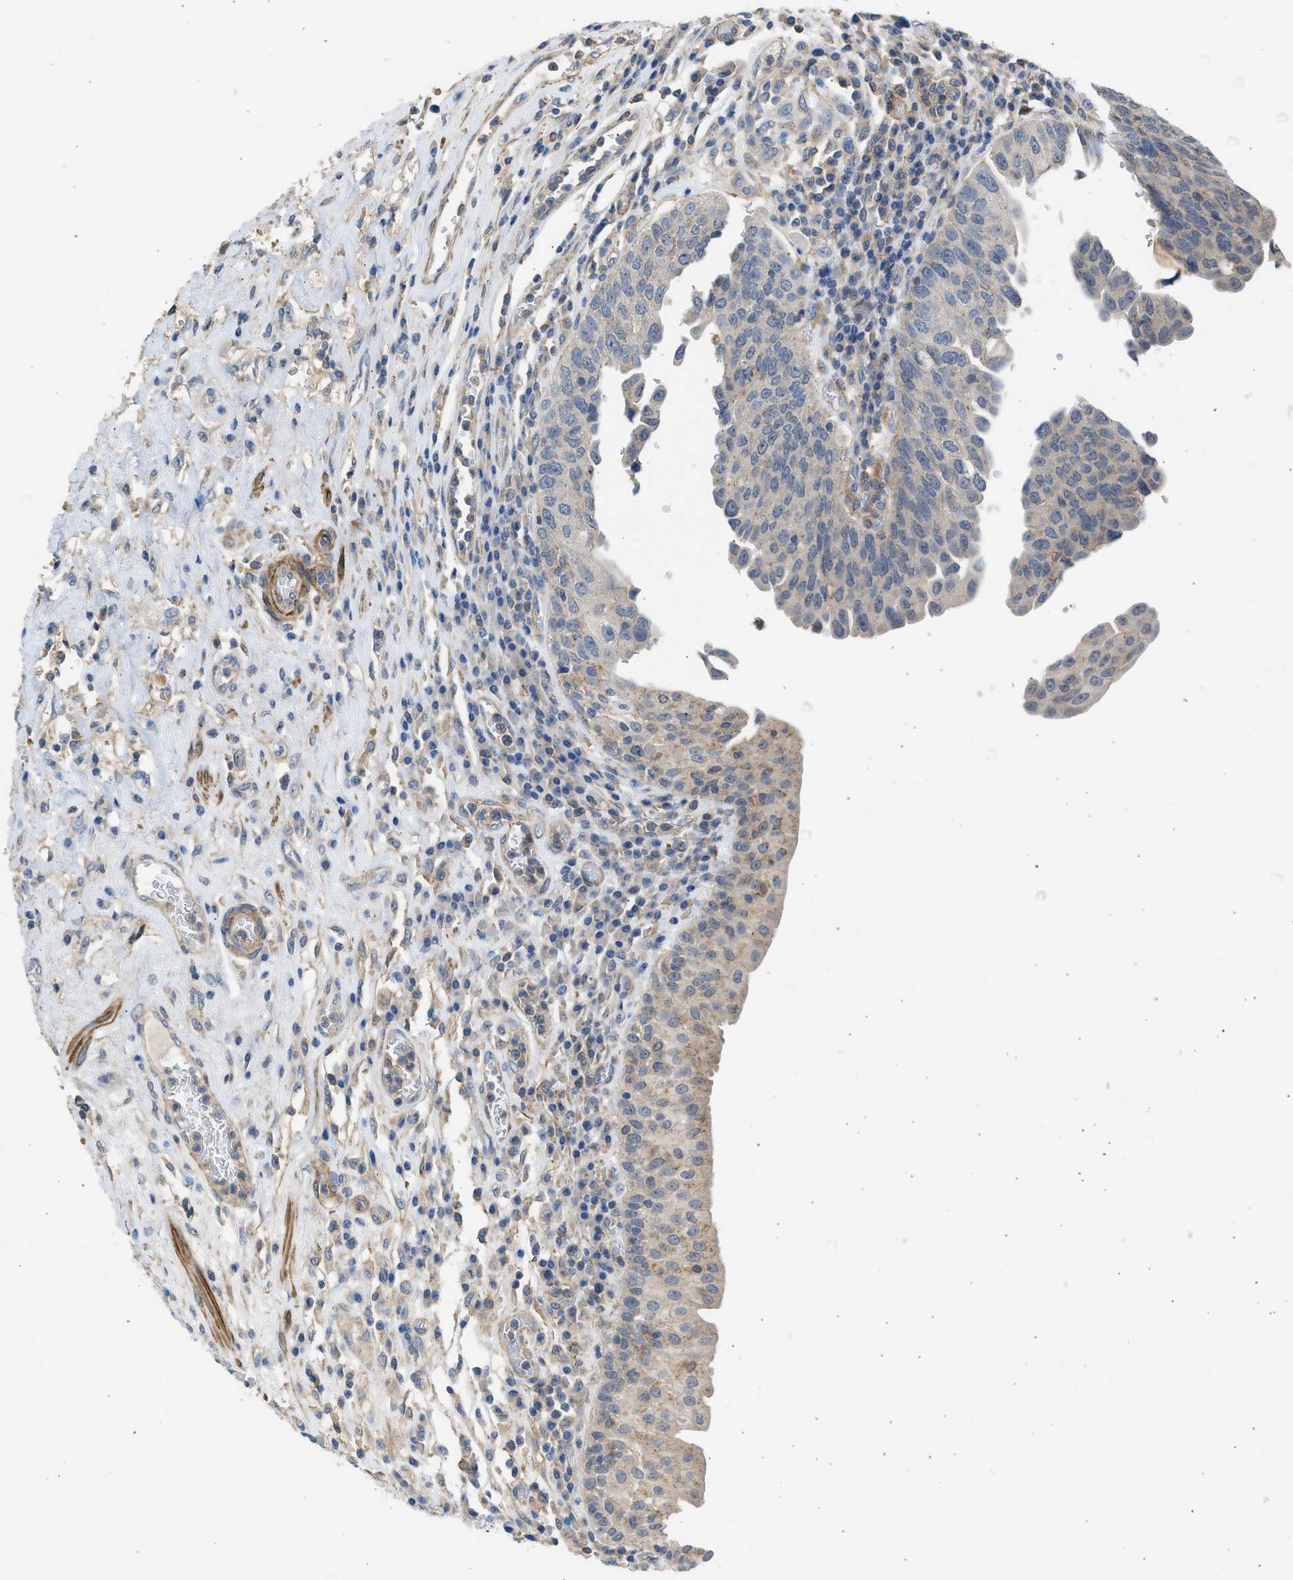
{"staining": {"intensity": "negative", "quantity": "none", "location": "none"}, "tissue": "urothelial cancer", "cell_type": "Tumor cells", "image_type": "cancer", "snomed": [{"axis": "morphology", "description": "Urothelial carcinoma, High grade"}, {"axis": "topography", "description": "Urinary bladder"}], "caption": "Immunohistochemical staining of urothelial cancer reveals no significant staining in tumor cells.", "gene": "PCNX3", "patient": {"sex": "female", "age": 80}}